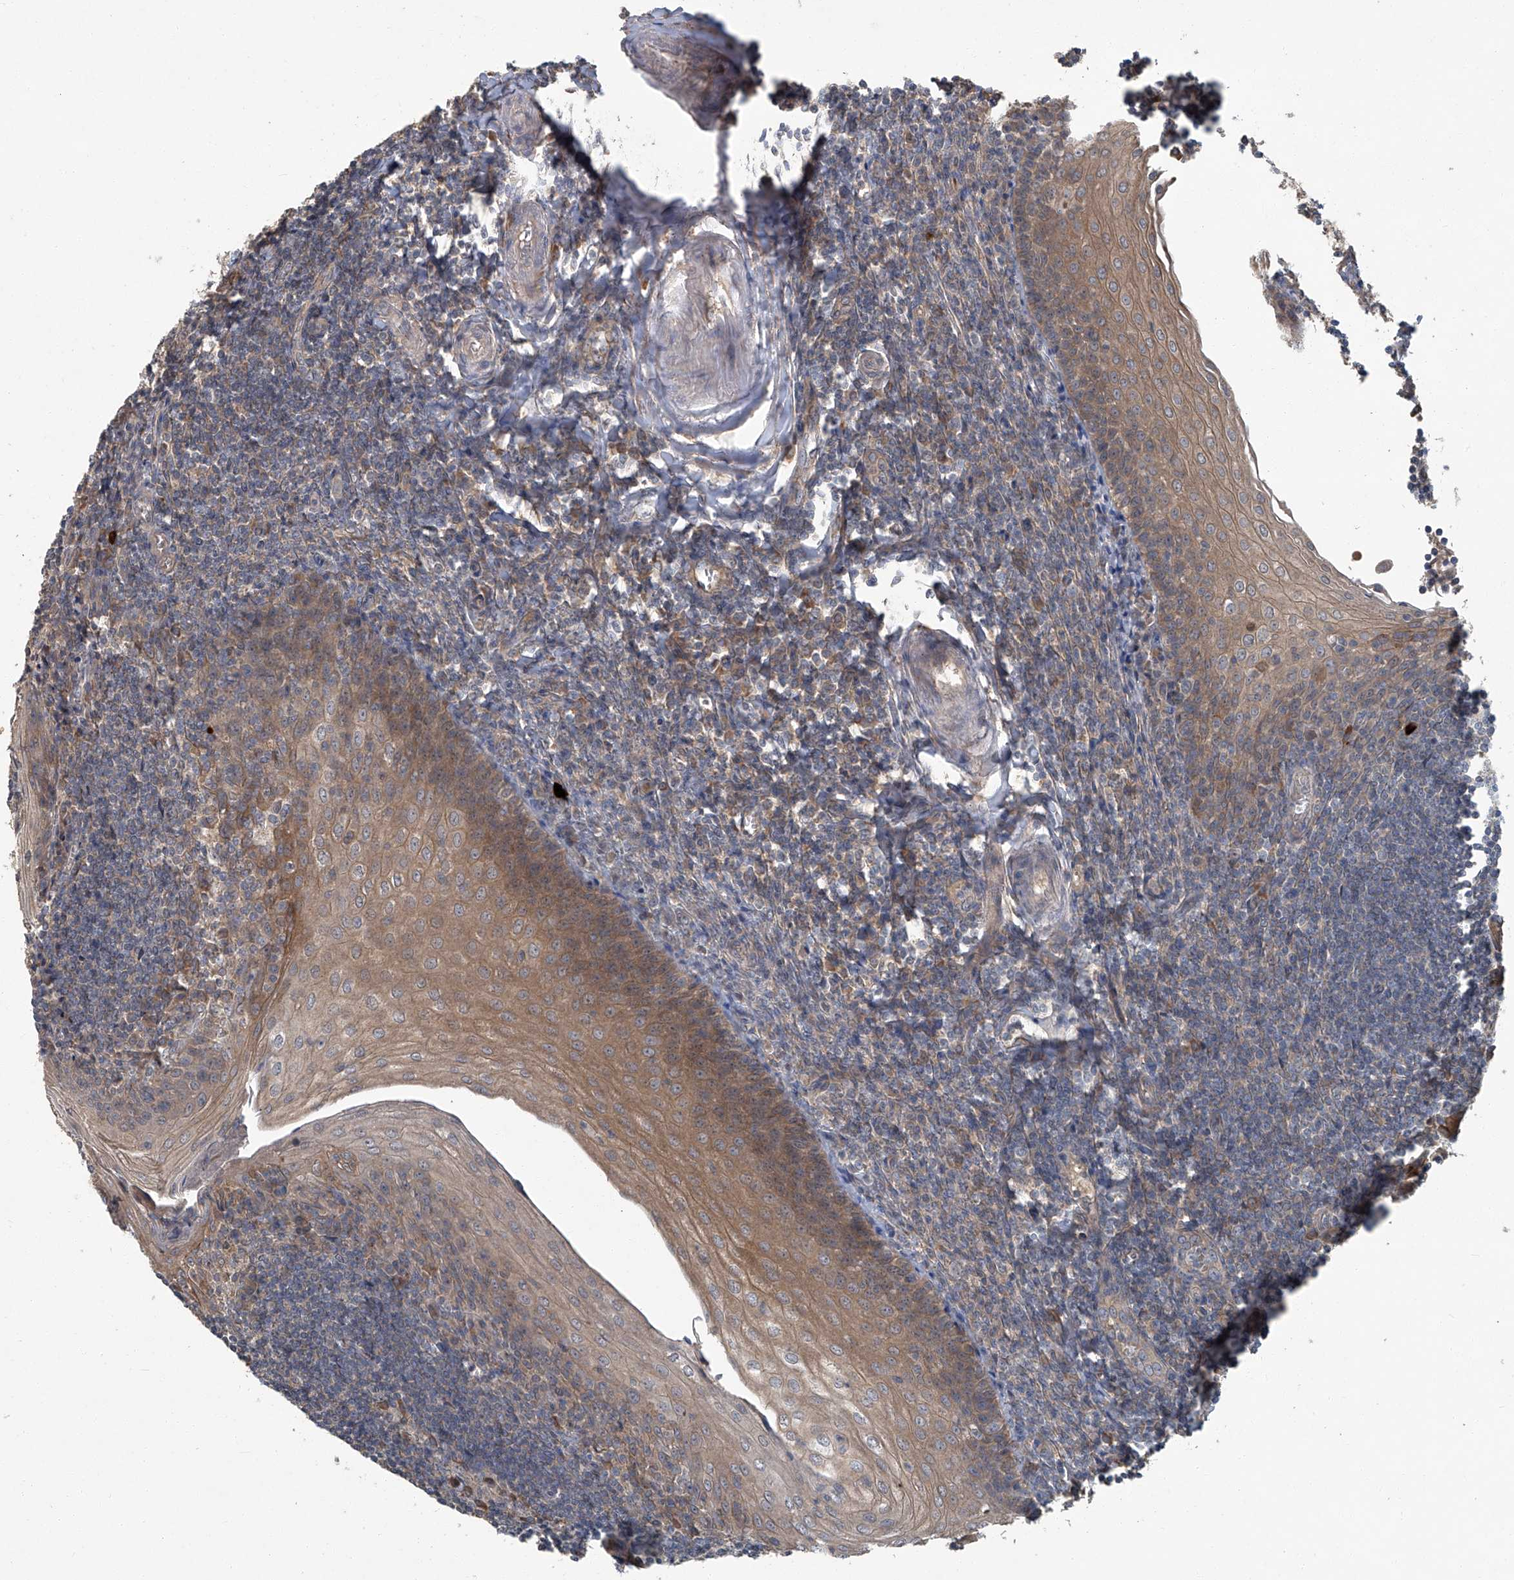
{"staining": {"intensity": "weak", "quantity": "<25%", "location": "cytoplasmic/membranous"}, "tissue": "tonsil", "cell_type": "Germinal center cells", "image_type": "normal", "snomed": [{"axis": "morphology", "description": "Normal tissue, NOS"}, {"axis": "topography", "description": "Tonsil"}], "caption": "This is an IHC photomicrograph of unremarkable human tonsil. There is no positivity in germinal center cells.", "gene": "ANKRD34A", "patient": {"sex": "male", "age": 27}}